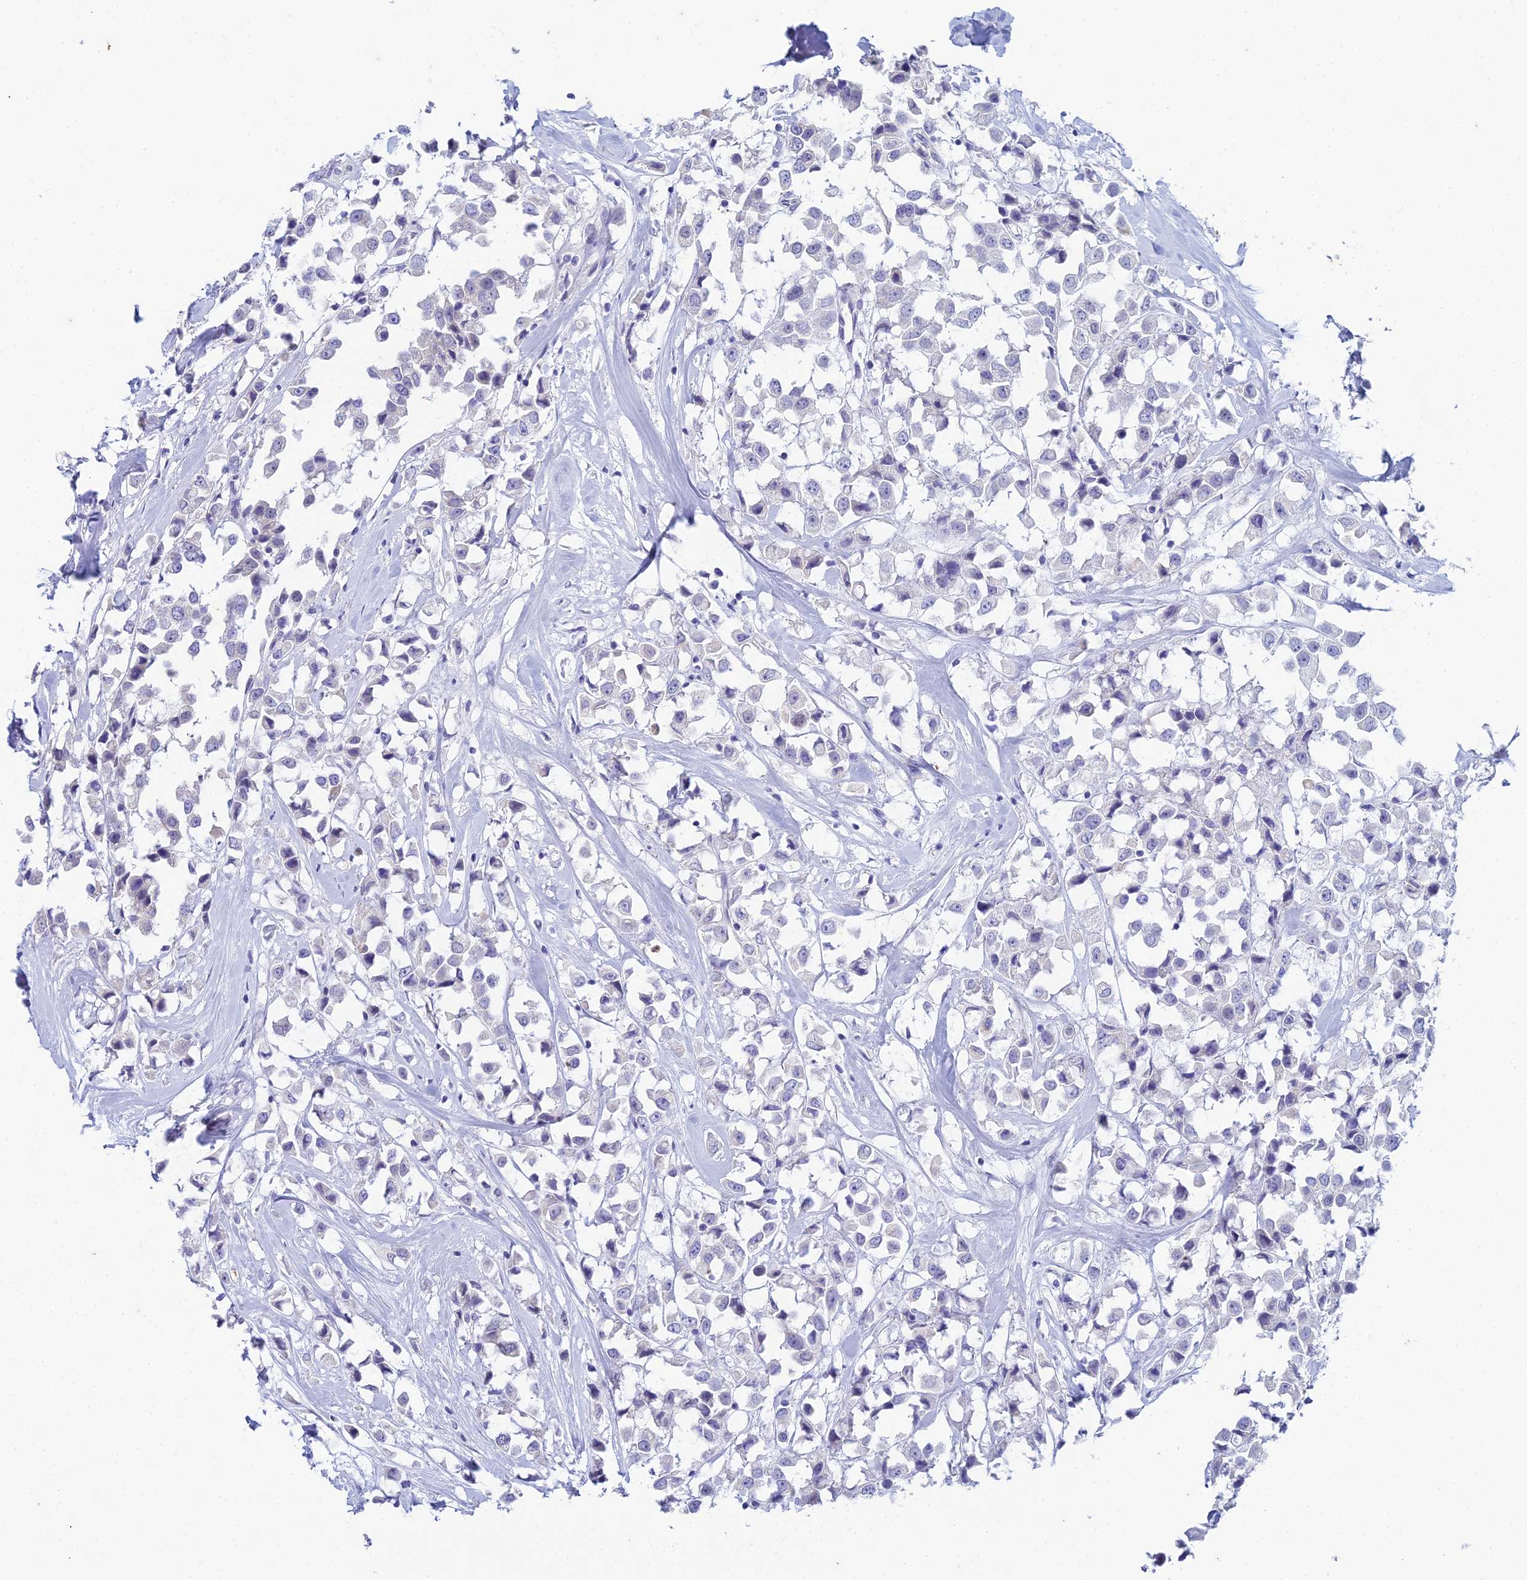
{"staining": {"intensity": "negative", "quantity": "none", "location": "none"}, "tissue": "breast cancer", "cell_type": "Tumor cells", "image_type": "cancer", "snomed": [{"axis": "morphology", "description": "Duct carcinoma"}, {"axis": "topography", "description": "Breast"}], "caption": "Human breast cancer (invasive ductal carcinoma) stained for a protein using immunohistochemistry (IHC) demonstrates no positivity in tumor cells.", "gene": "EEF2KMT", "patient": {"sex": "female", "age": 61}}